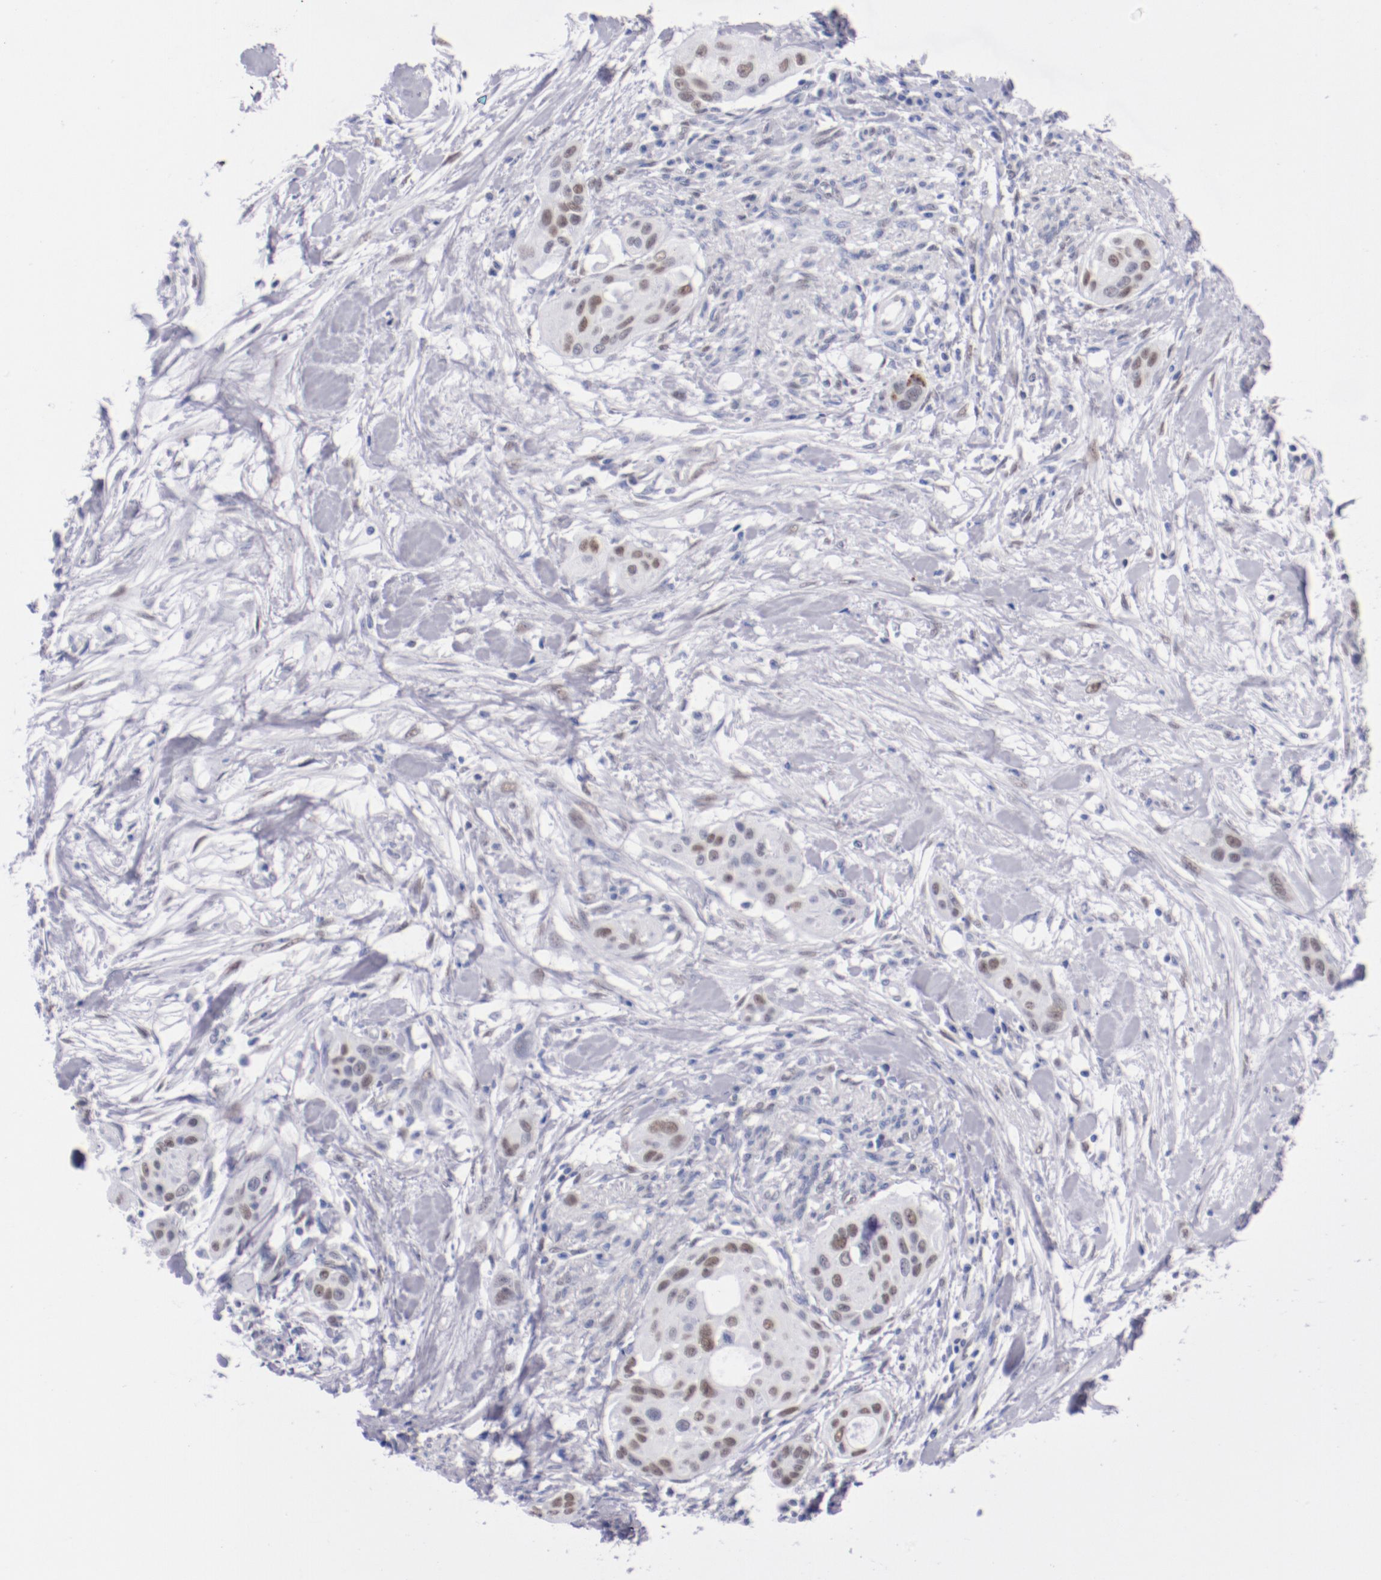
{"staining": {"intensity": "weak", "quantity": "25%-75%", "location": "nuclear"}, "tissue": "pancreatic cancer", "cell_type": "Tumor cells", "image_type": "cancer", "snomed": [{"axis": "morphology", "description": "Adenocarcinoma, NOS"}, {"axis": "topography", "description": "Pancreas"}], "caption": "Pancreatic adenocarcinoma stained for a protein exhibits weak nuclear positivity in tumor cells. The protein of interest is stained brown, and the nuclei are stained in blue (DAB (3,3'-diaminobenzidine) IHC with brightfield microscopy, high magnification).", "gene": "HNF1B", "patient": {"sex": "female", "age": 60}}